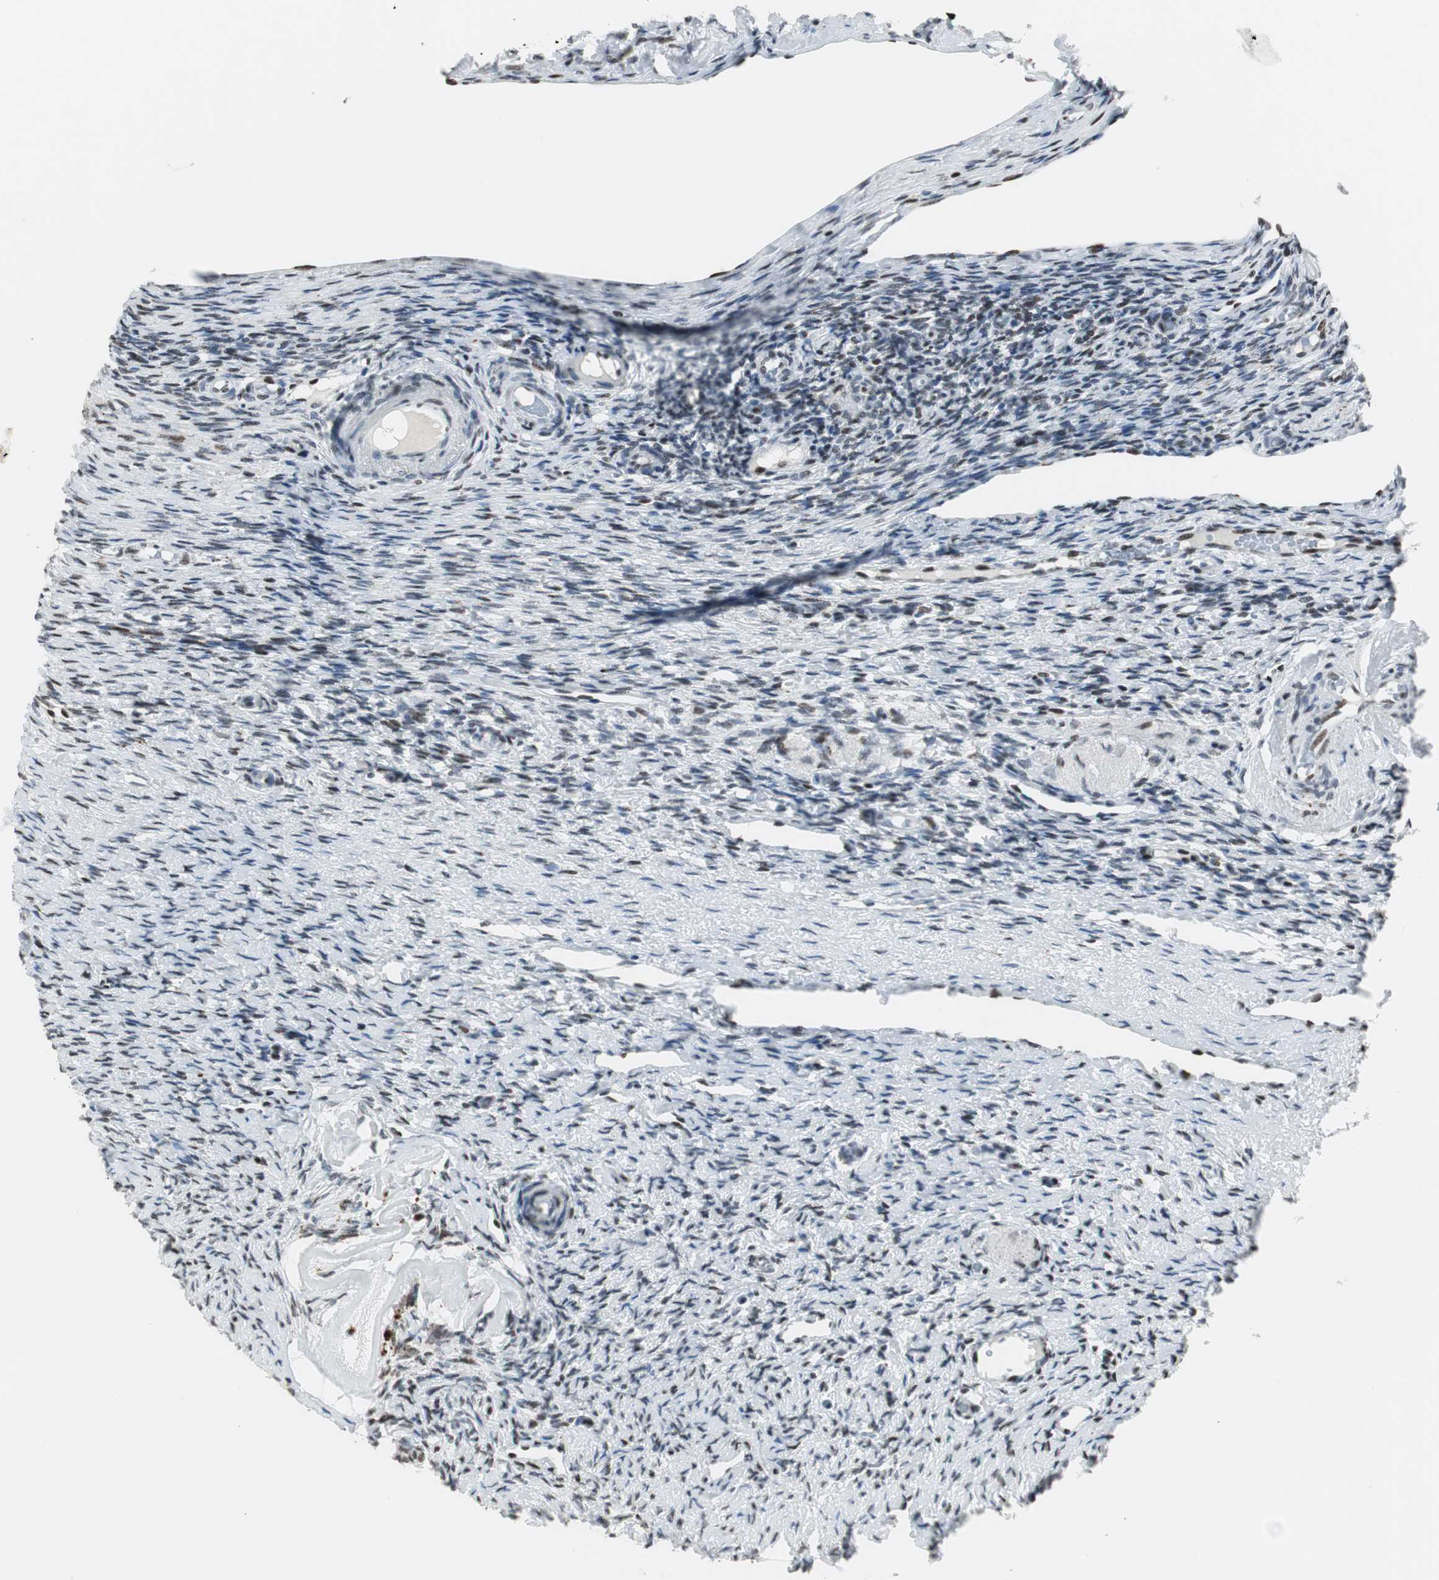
{"staining": {"intensity": "moderate", "quantity": "25%-75%", "location": "nuclear"}, "tissue": "ovary", "cell_type": "Ovarian stroma cells", "image_type": "normal", "snomed": [{"axis": "morphology", "description": "Normal tissue, NOS"}, {"axis": "topography", "description": "Ovary"}], "caption": "Ovarian stroma cells show medium levels of moderate nuclear staining in about 25%-75% of cells in normal human ovary. The protein is stained brown, and the nuclei are stained in blue (DAB (3,3'-diaminobenzidine) IHC with brightfield microscopy, high magnification).", "gene": "RBBP4", "patient": {"sex": "female", "age": 60}}